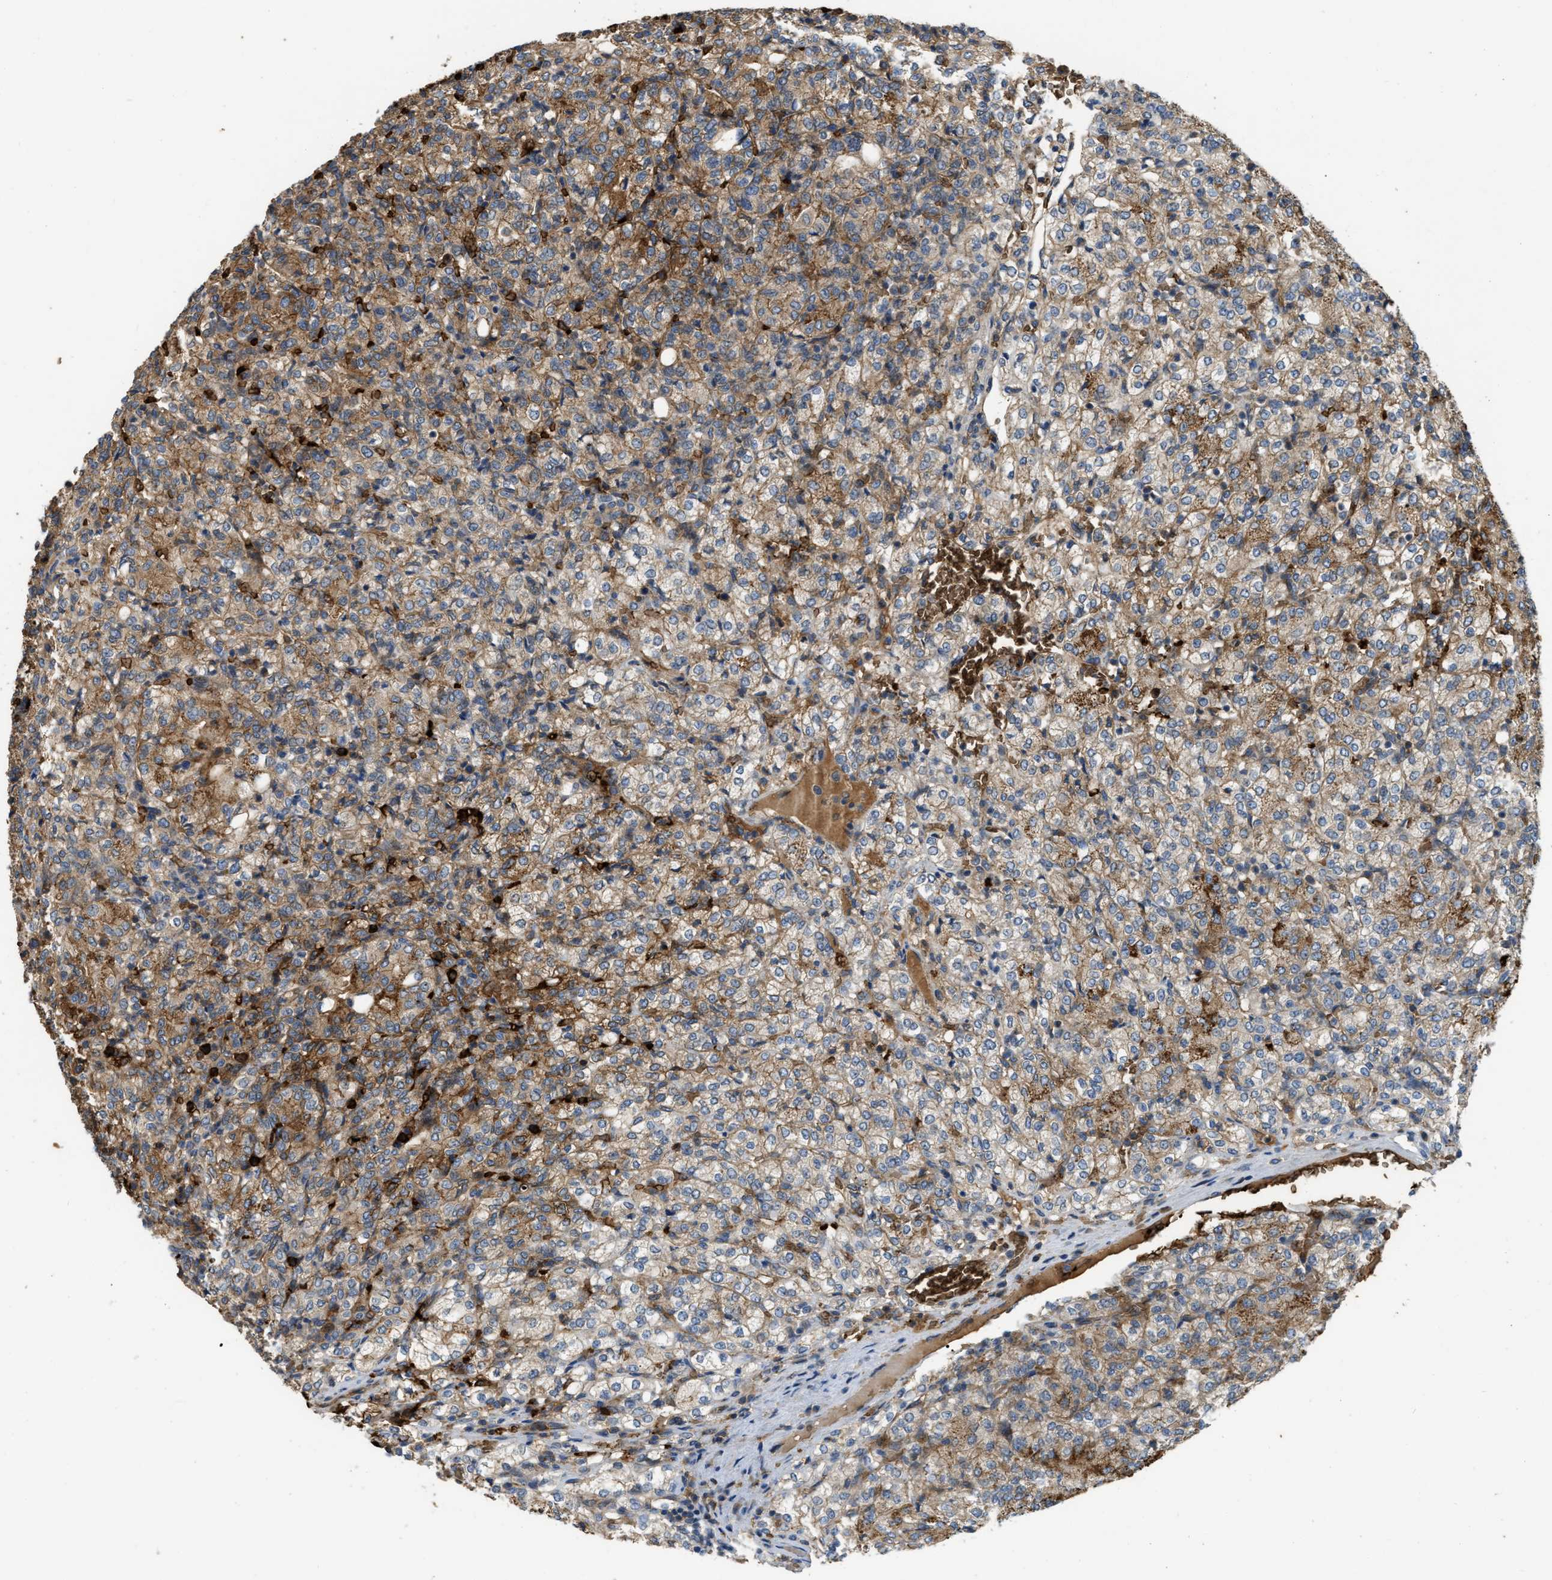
{"staining": {"intensity": "moderate", "quantity": "25%-75%", "location": "cytoplasmic/membranous"}, "tissue": "renal cancer", "cell_type": "Tumor cells", "image_type": "cancer", "snomed": [{"axis": "morphology", "description": "Adenocarcinoma, NOS"}, {"axis": "topography", "description": "Kidney"}], "caption": "There is medium levels of moderate cytoplasmic/membranous staining in tumor cells of renal adenocarcinoma, as demonstrated by immunohistochemical staining (brown color).", "gene": "ERC1", "patient": {"sex": "male", "age": 77}}